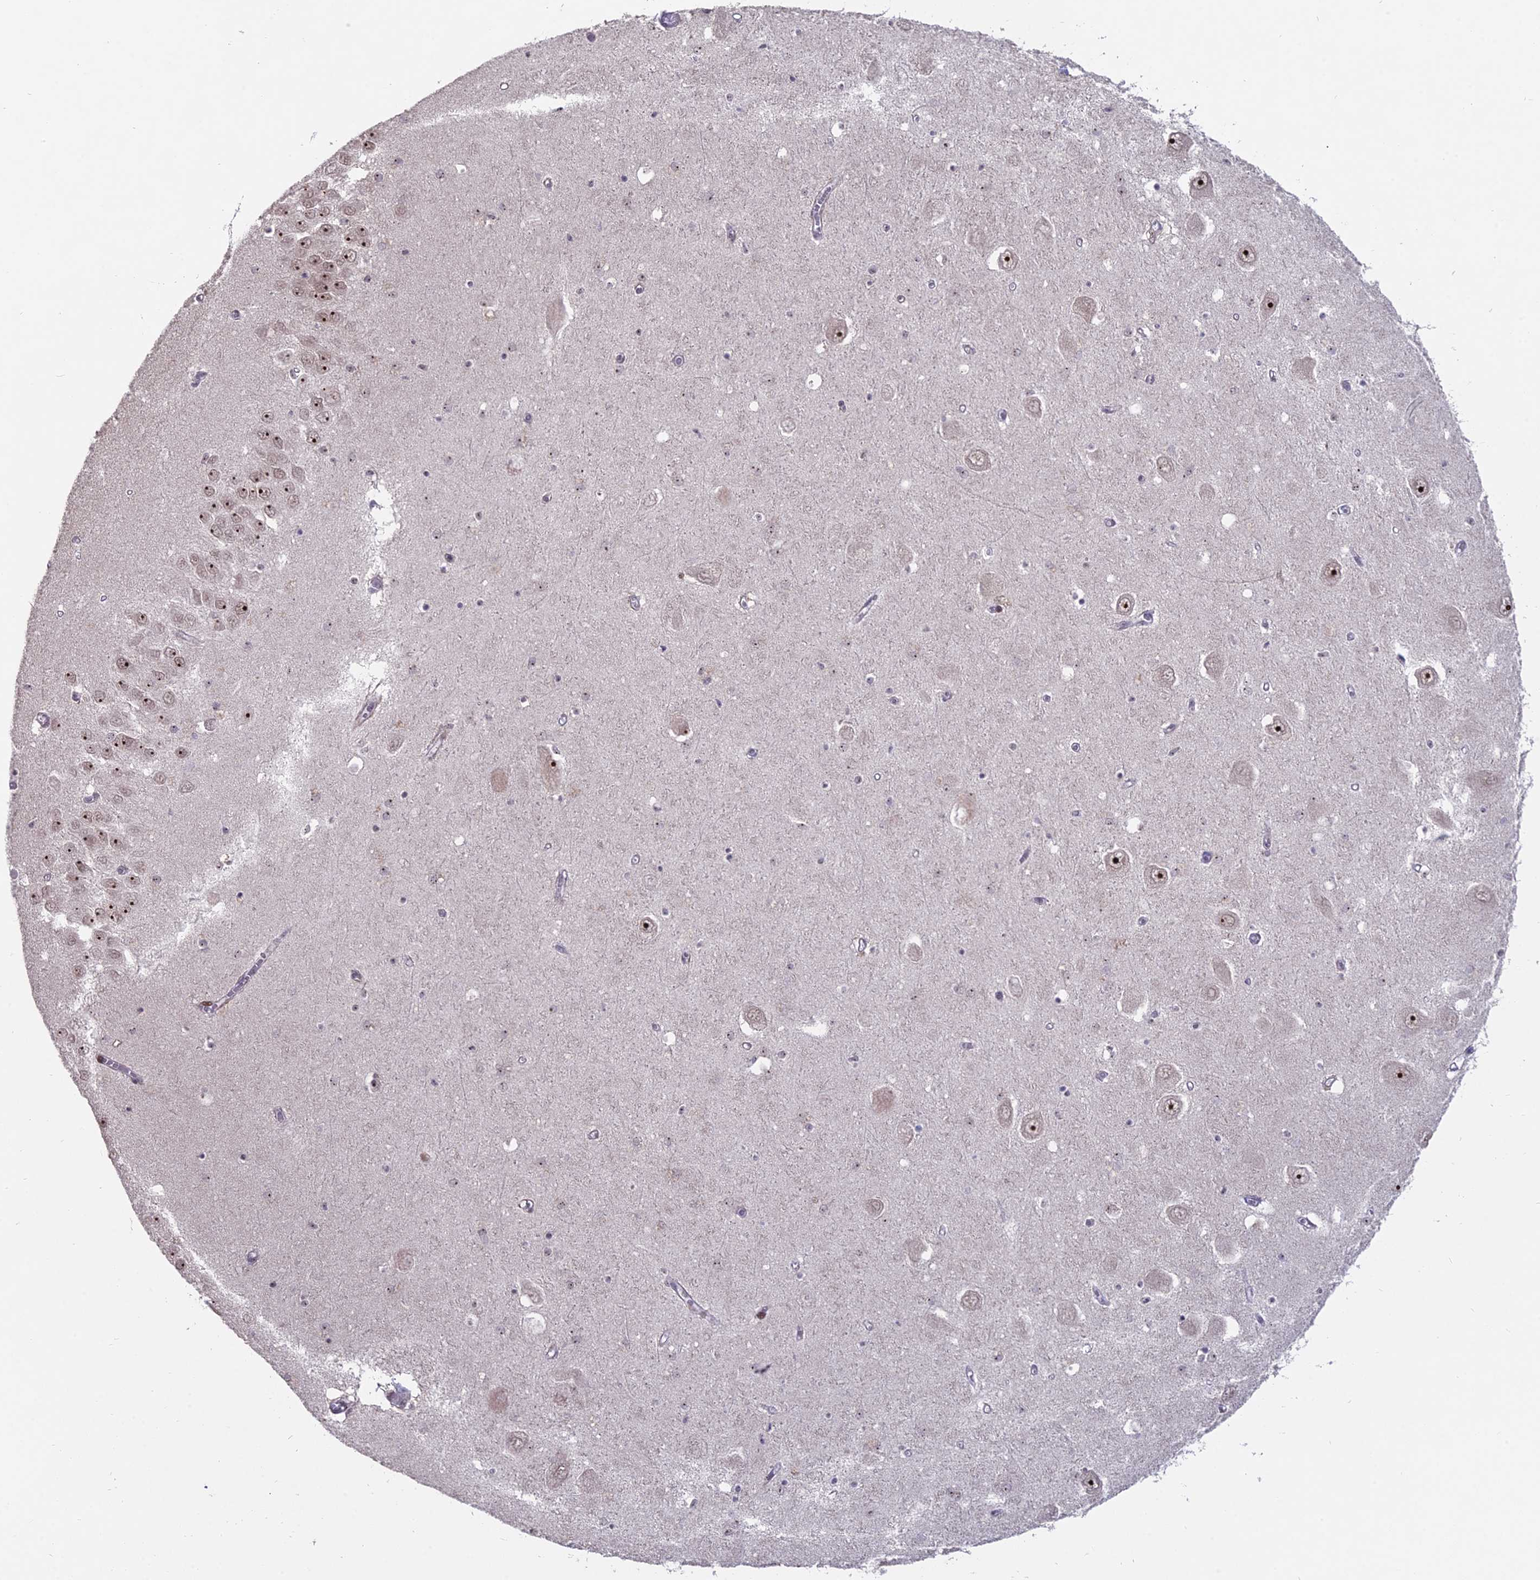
{"staining": {"intensity": "weak", "quantity": "<25%", "location": "nuclear"}, "tissue": "hippocampus", "cell_type": "Glial cells", "image_type": "normal", "snomed": [{"axis": "morphology", "description": "Normal tissue, NOS"}, {"axis": "topography", "description": "Hippocampus"}], "caption": "High power microscopy histopathology image of an immunohistochemistry histopathology image of normal hippocampus, revealing no significant staining in glial cells. (DAB immunohistochemistry, high magnification).", "gene": "FAM131A", "patient": {"sex": "male", "age": 70}}